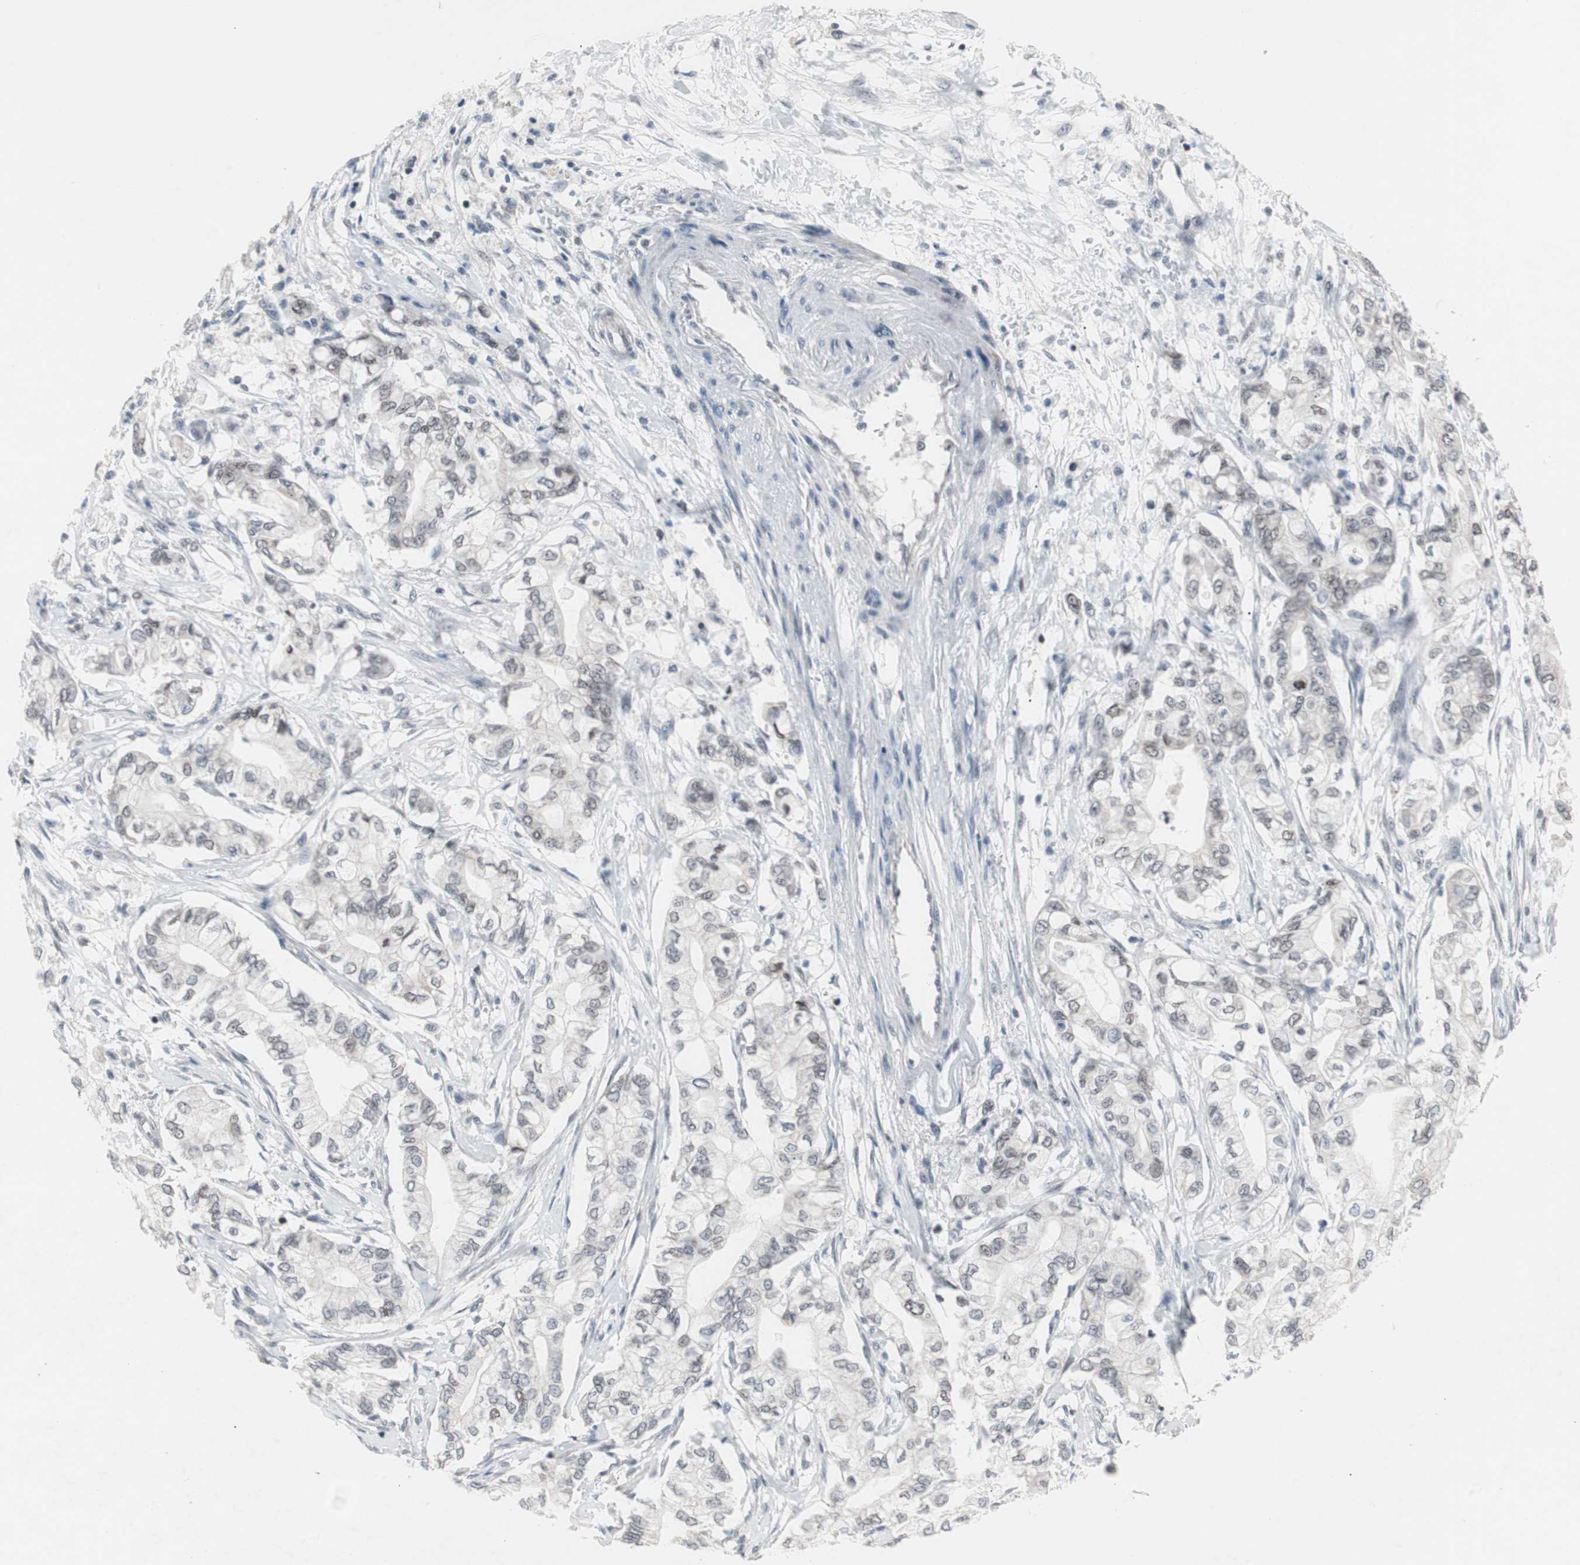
{"staining": {"intensity": "negative", "quantity": "none", "location": "none"}, "tissue": "pancreatic cancer", "cell_type": "Tumor cells", "image_type": "cancer", "snomed": [{"axis": "morphology", "description": "Adenocarcinoma, NOS"}, {"axis": "topography", "description": "Pancreas"}], "caption": "Human pancreatic adenocarcinoma stained for a protein using IHC shows no positivity in tumor cells.", "gene": "LIG3", "patient": {"sex": "male", "age": 70}}